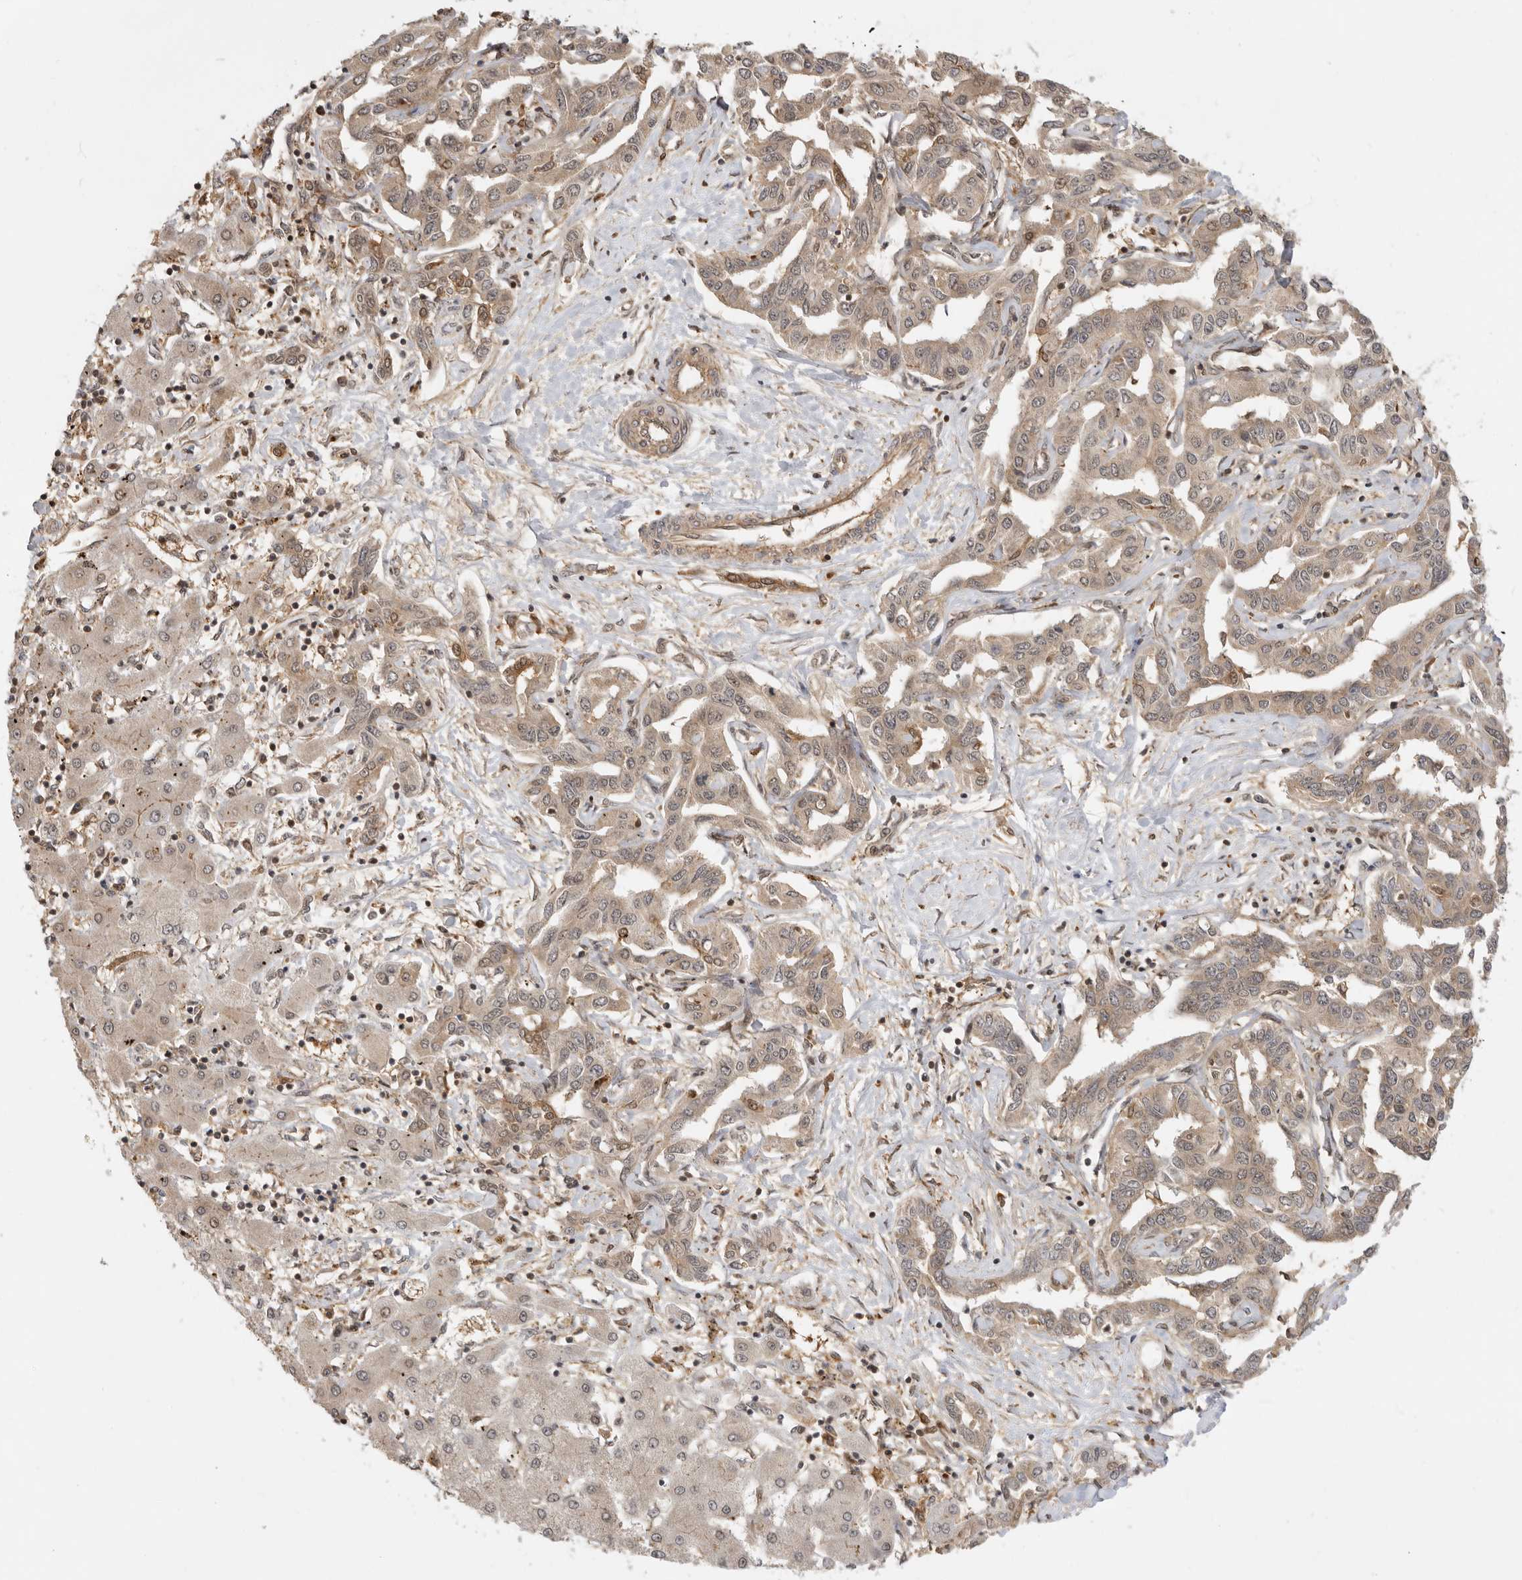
{"staining": {"intensity": "weak", "quantity": ">75%", "location": "cytoplasmic/membranous"}, "tissue": "liver cancer", "cell_type": "Tumor cells", "image_type": "cancer", "snomed": [{"axis": "morphology", "description": "Cholangiocarcinoma"}, {"axis": "topography", "description": "Liver"}], "caption": "A high-resolution micrograph shows IHC staining of cholangiocarcinoma (liver), which demonstrates weak cytoplasmic/membranous expression in approximately >75% of tumor cells. (DAB (3,3'-diaminobenzidine) = brown stain, brightfield microscopy at high magnification).", "gene": "ADPRS", "patient": {"sex": "male", "age": 59}}